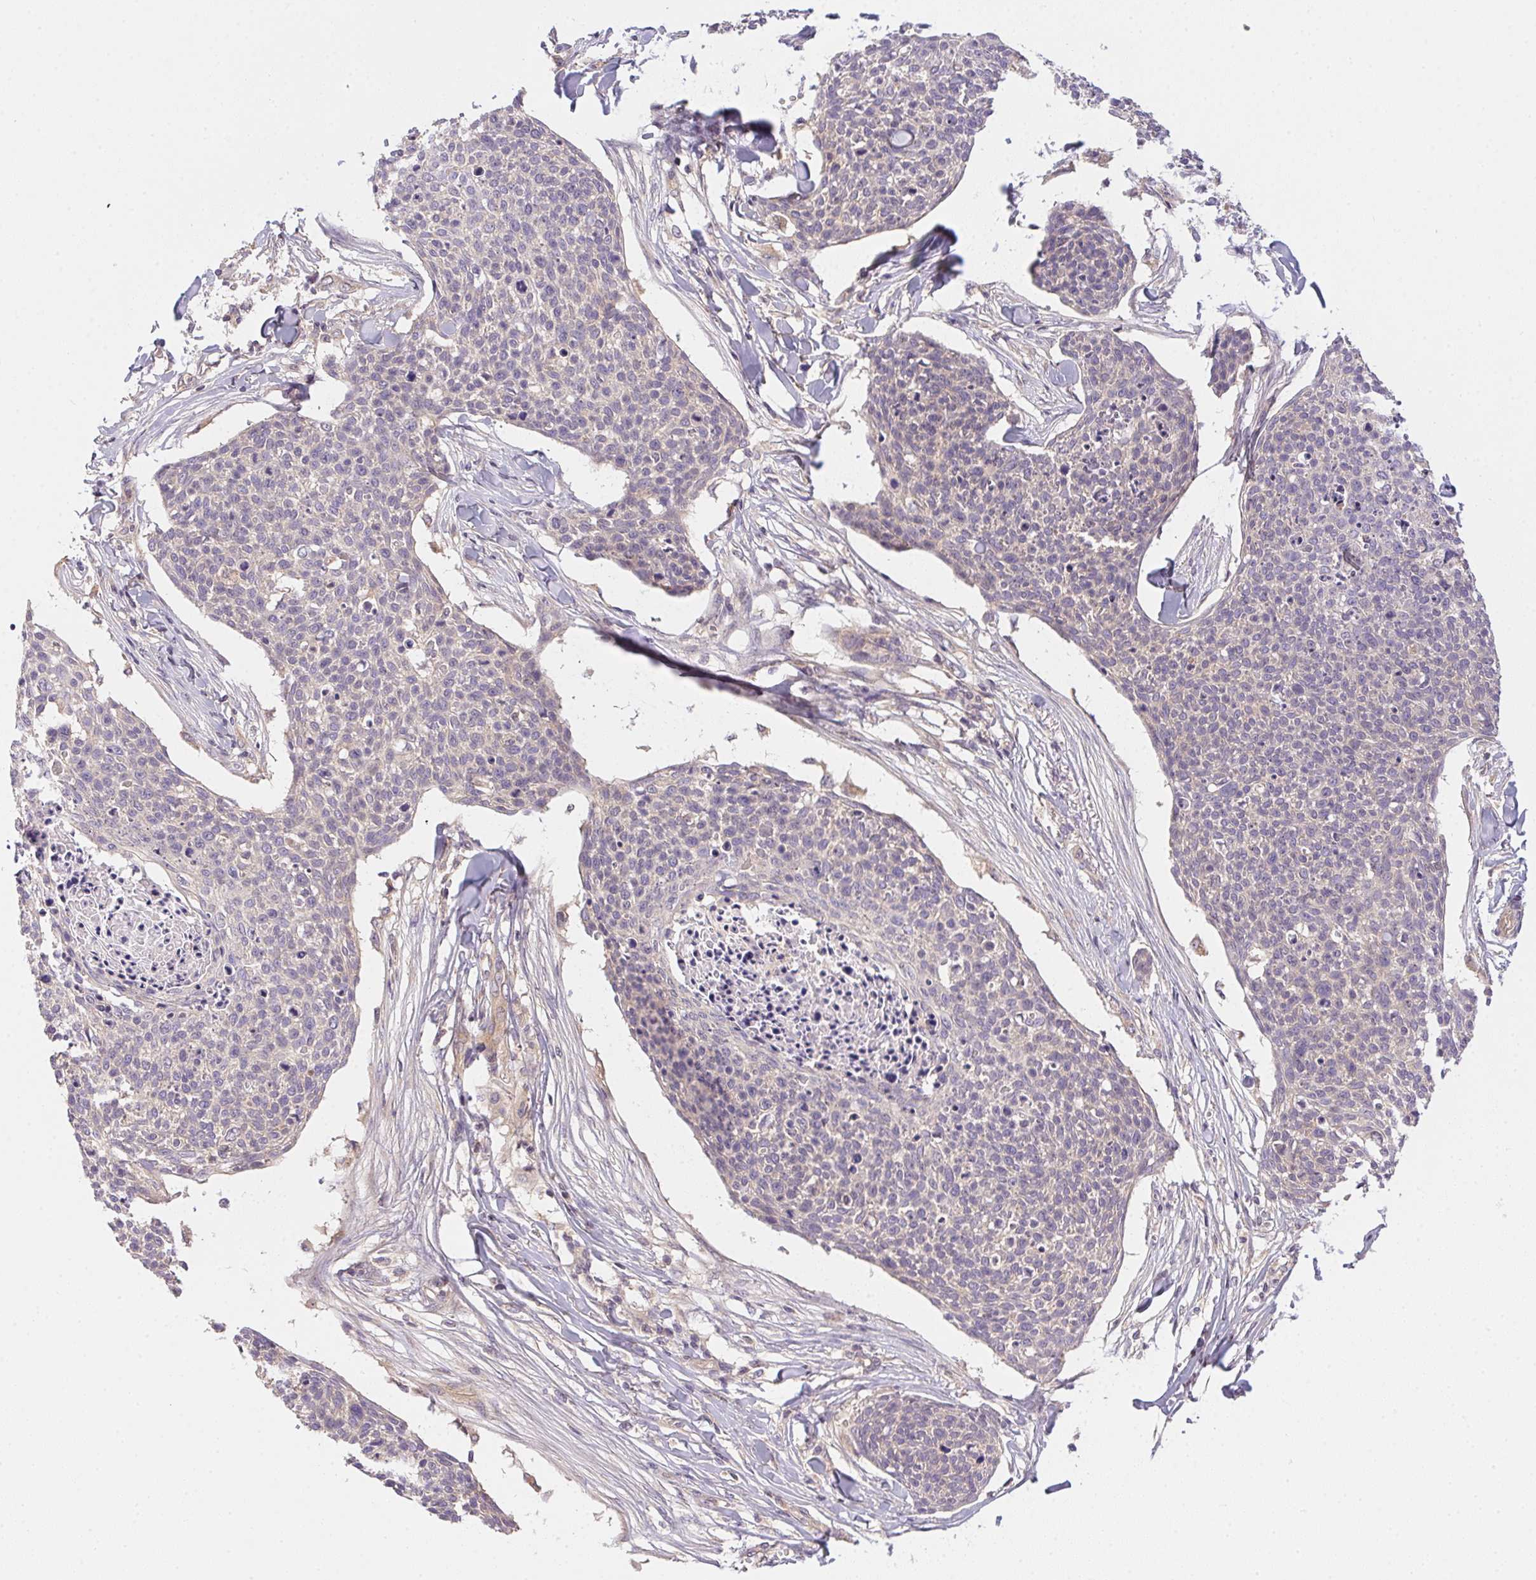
{"staining": {"intensity": "negative", "quantity": "none", "location": "none"}, "tissue": "skin cancer", "cell_type": "Tumor cells", "image_type": "cancer", "snomed": [{"axis": "morphology", "description": "Squamous cell carcinoma, NOS"}, {"axis": "topography", "description": "Skin"}, {"axis": "topography", "description": "Vulva"}], "caption": "Skin cancer stained for a protein using immunohistochemistry demonstrates no staining tumor cells.", "gene": "PRKAA1", "patient": {"sex": "female", "age": 75}}